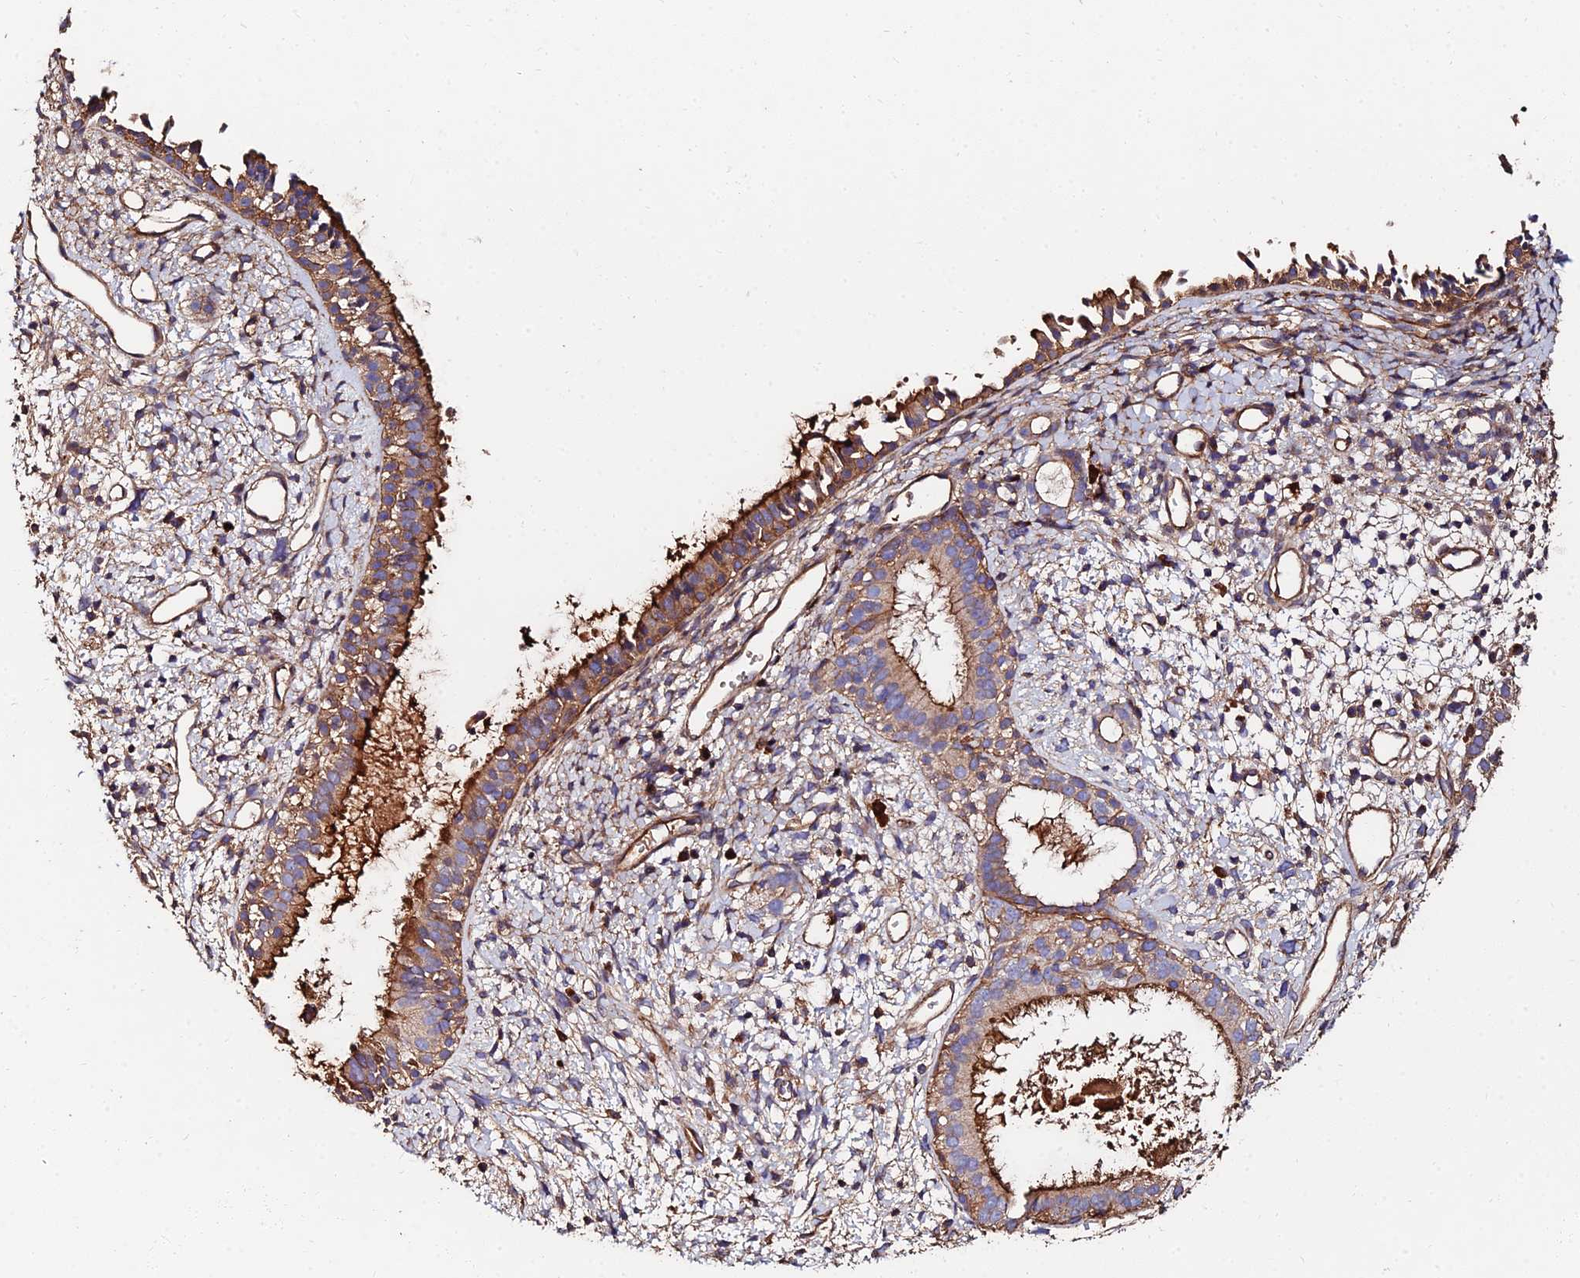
{"staining": {"intensity": "strong", "quantity": ">75%", "location": "cytoplasmic/membranous"}, "tissue": "nasopharynx", "cell_type": "Respiratory epithelial cells", "image_type": "normal", "snomed": [{"axis": "morphology", "description": "Normal tissue, NOS"}, {"axis": "topography", "description": "Nasopharynx"}], "caption": "High-power microscopy captured an immunohistochemistry micrograph of unremarkable nasopharynx, revealing strong cytoplasmic/membranous expression in about >75% of respiratory epithelial cells.", "gene": "EXT1", "patient": {"sex": "male", "age": 22}}